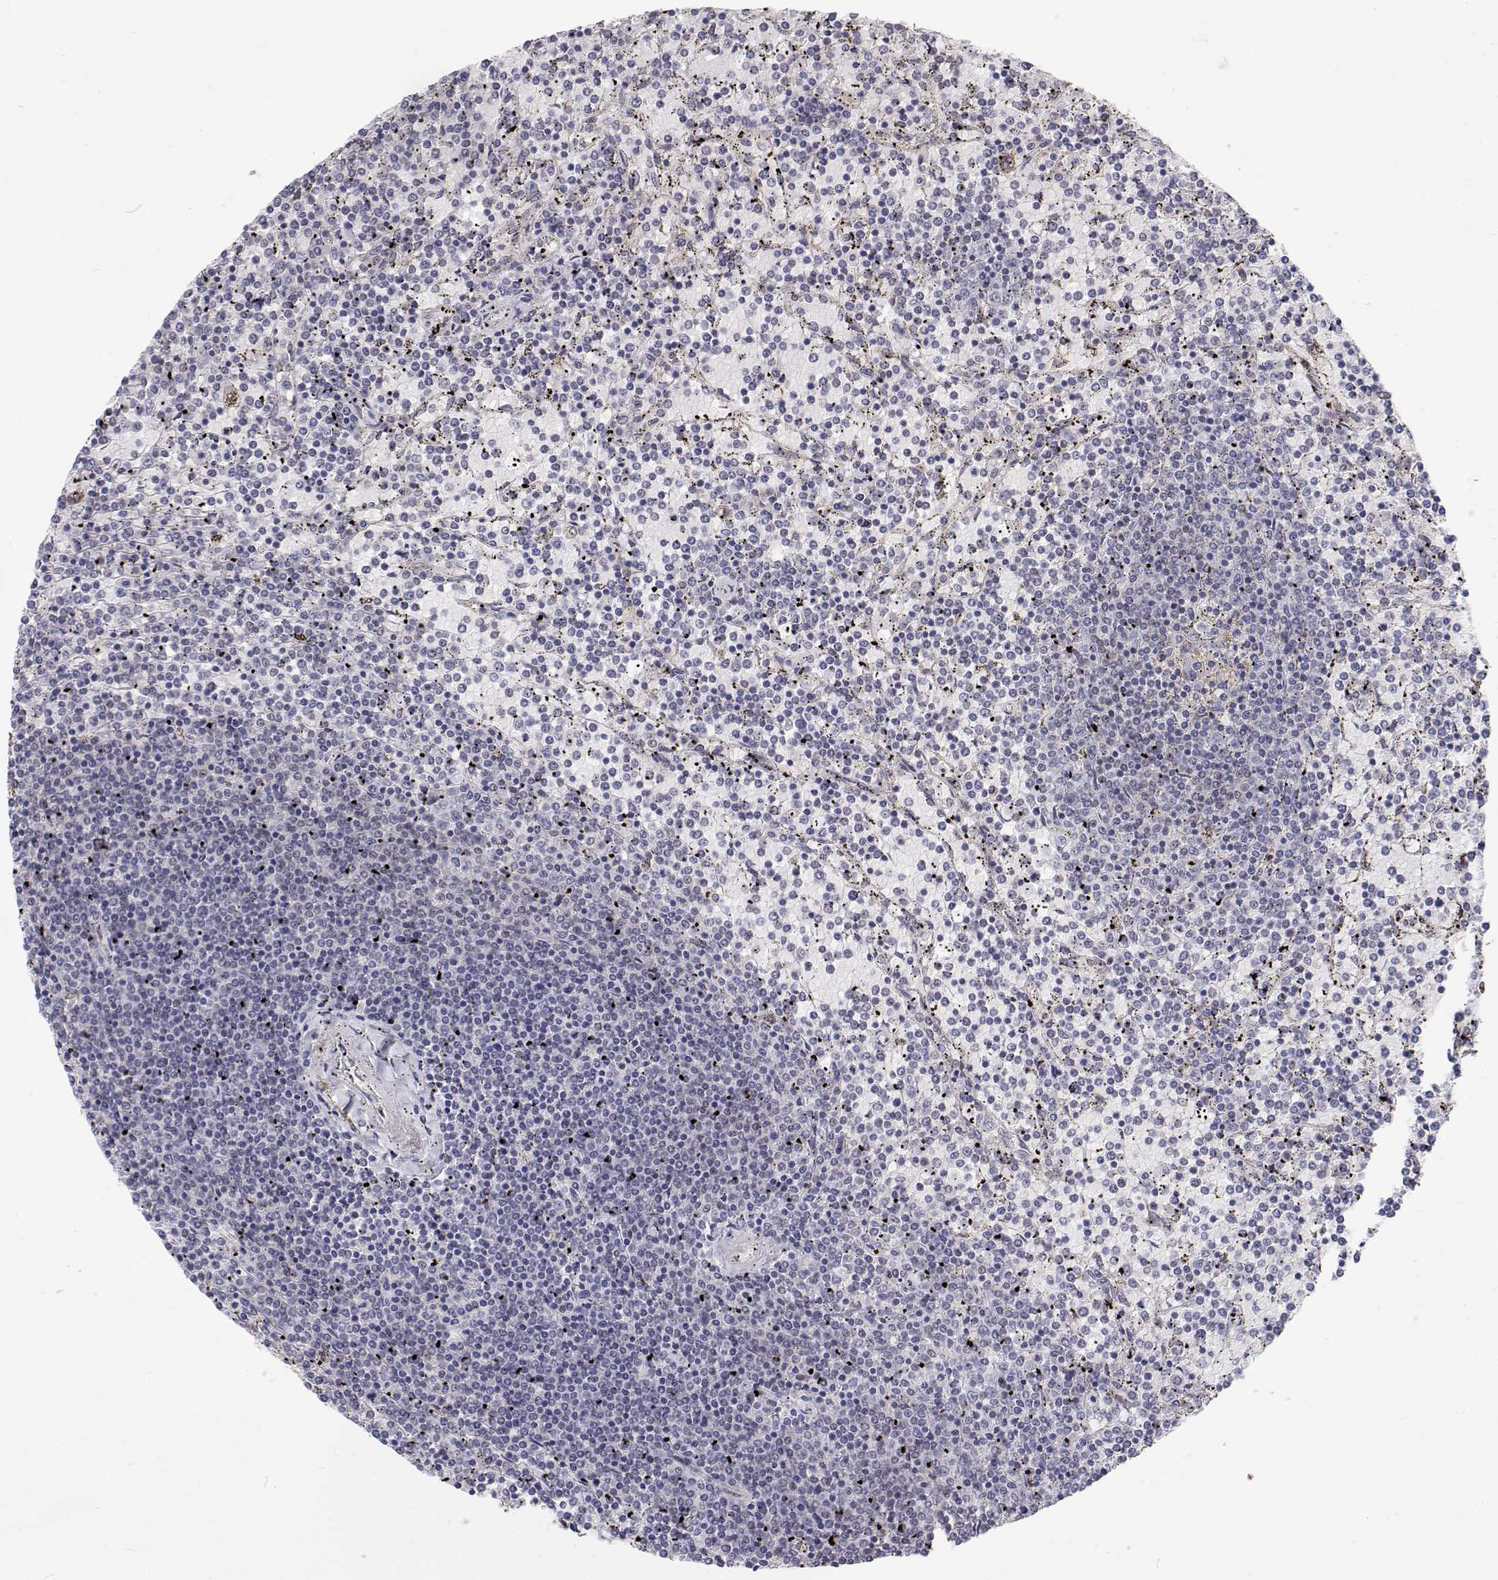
{"staining": {"intensity": "negative", "quantity": "none", "location": "none"}, "tissue": "lymphoma", "cell_type": "Tumor cells", "image_type": "cancer", "snomed": [{"axis": "morphology", "description": "Malignant lymphoma, non-Hodgkin's type, Low grade"}, {"axis": "topography", "description": "Spleen"}], "caption": "Immunohistochemical staining of human low-grade malignant lymphoma, non-Hodgkin's type reveals no significant positivity in tumor cells.", "gene": "MYPN", "patient": {"sex": "female", "age": 77}}